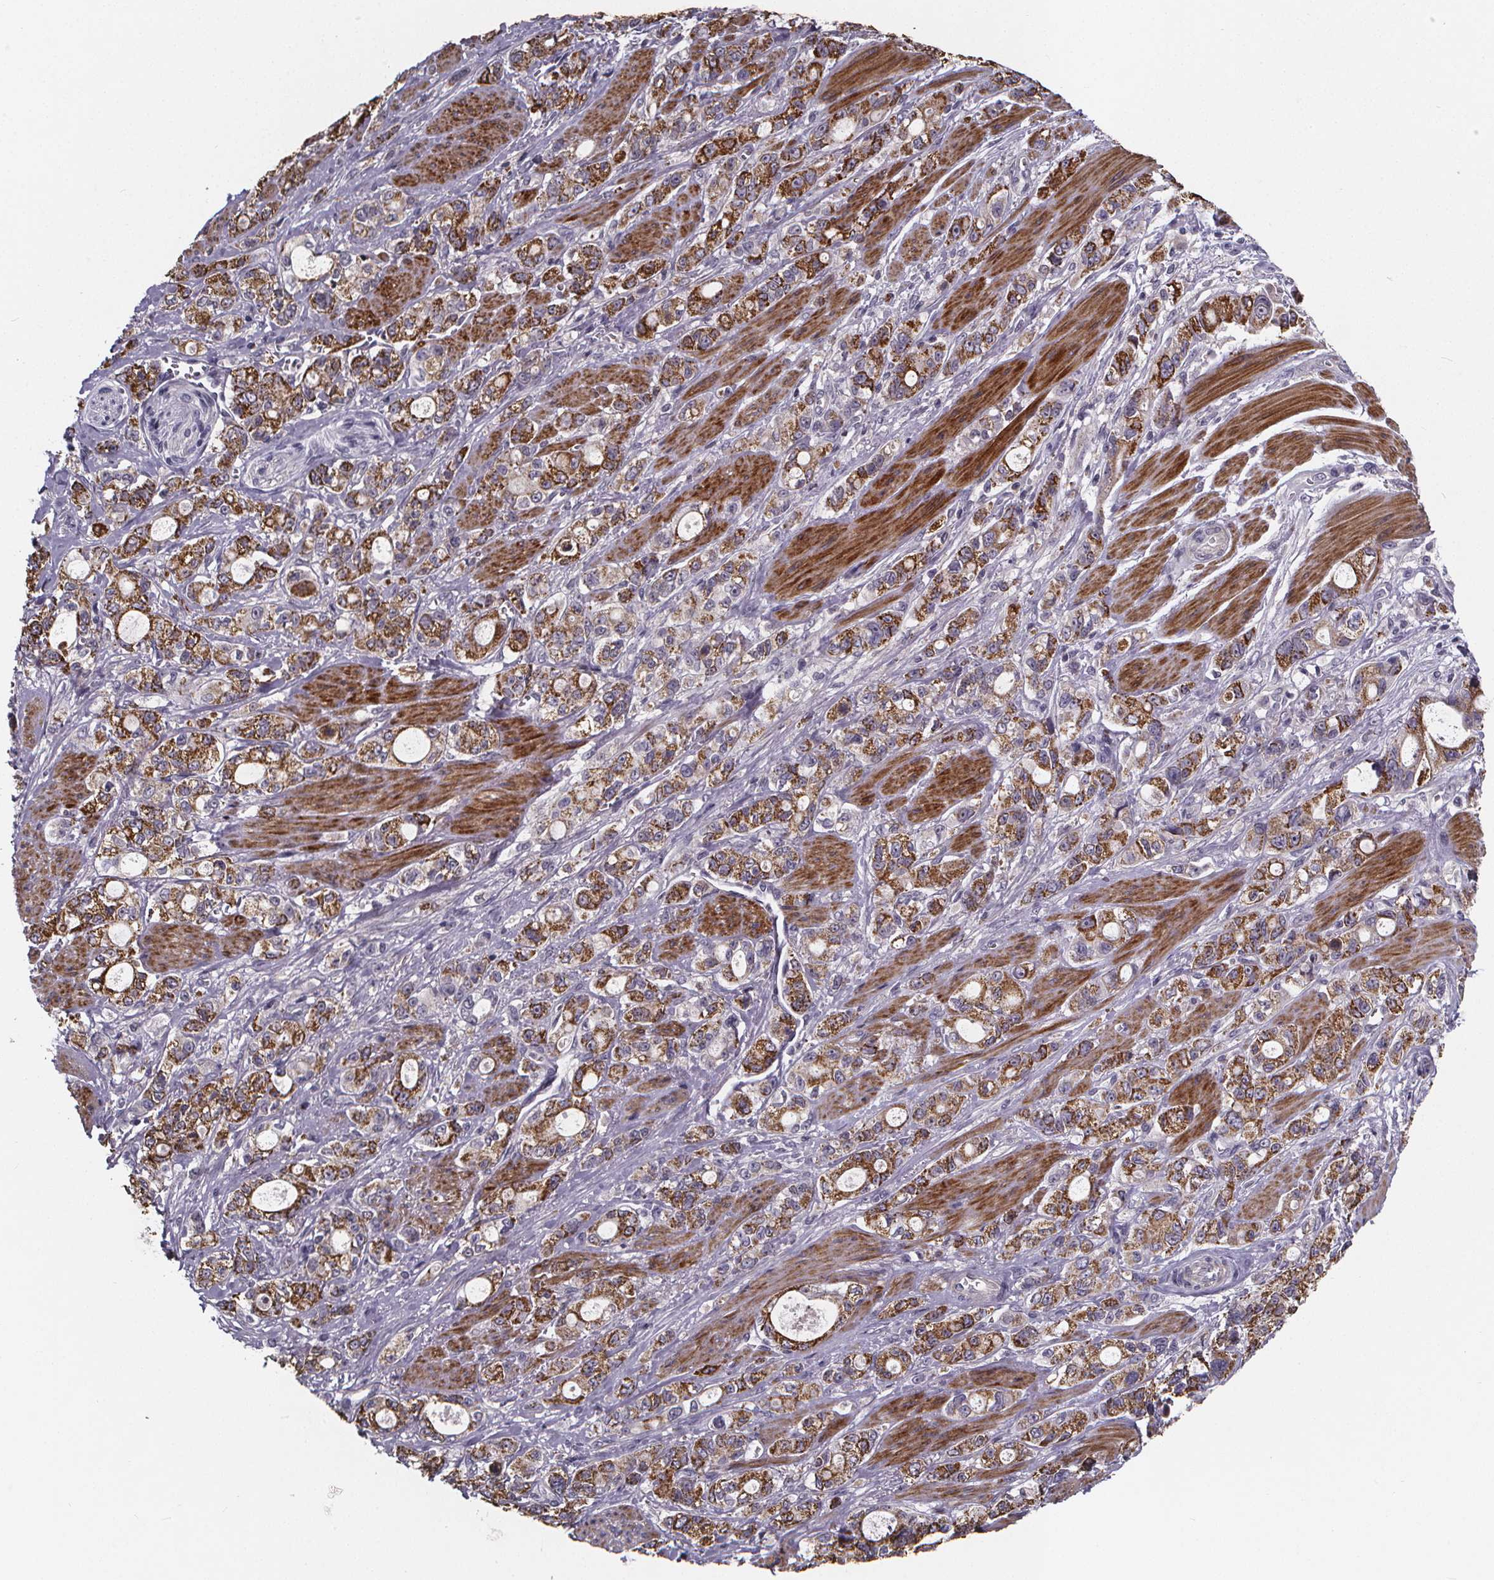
{"staining": {"intensity": "moderate", "quantity": ">75%", "location": "cytoplasmic/membranous"}, "tissue": "stomach cancer", "cell_type": "Tumor cells", "image_type": "cancer", "snomed": [{"axis": "morphology", "description": "Adenocarcinoma, NOS"}, {"axis": "topography", "description": "Stomach"}], "caption": "Immunohistochemical staining of human stomach cancer (adenocarcinoma) demonstrates moderate cytoplasmic/membranous protein expression in approximately >75% of tumor cells.", "gene": "FBXW2", "patient": {"sex": "male", "age": 63}}